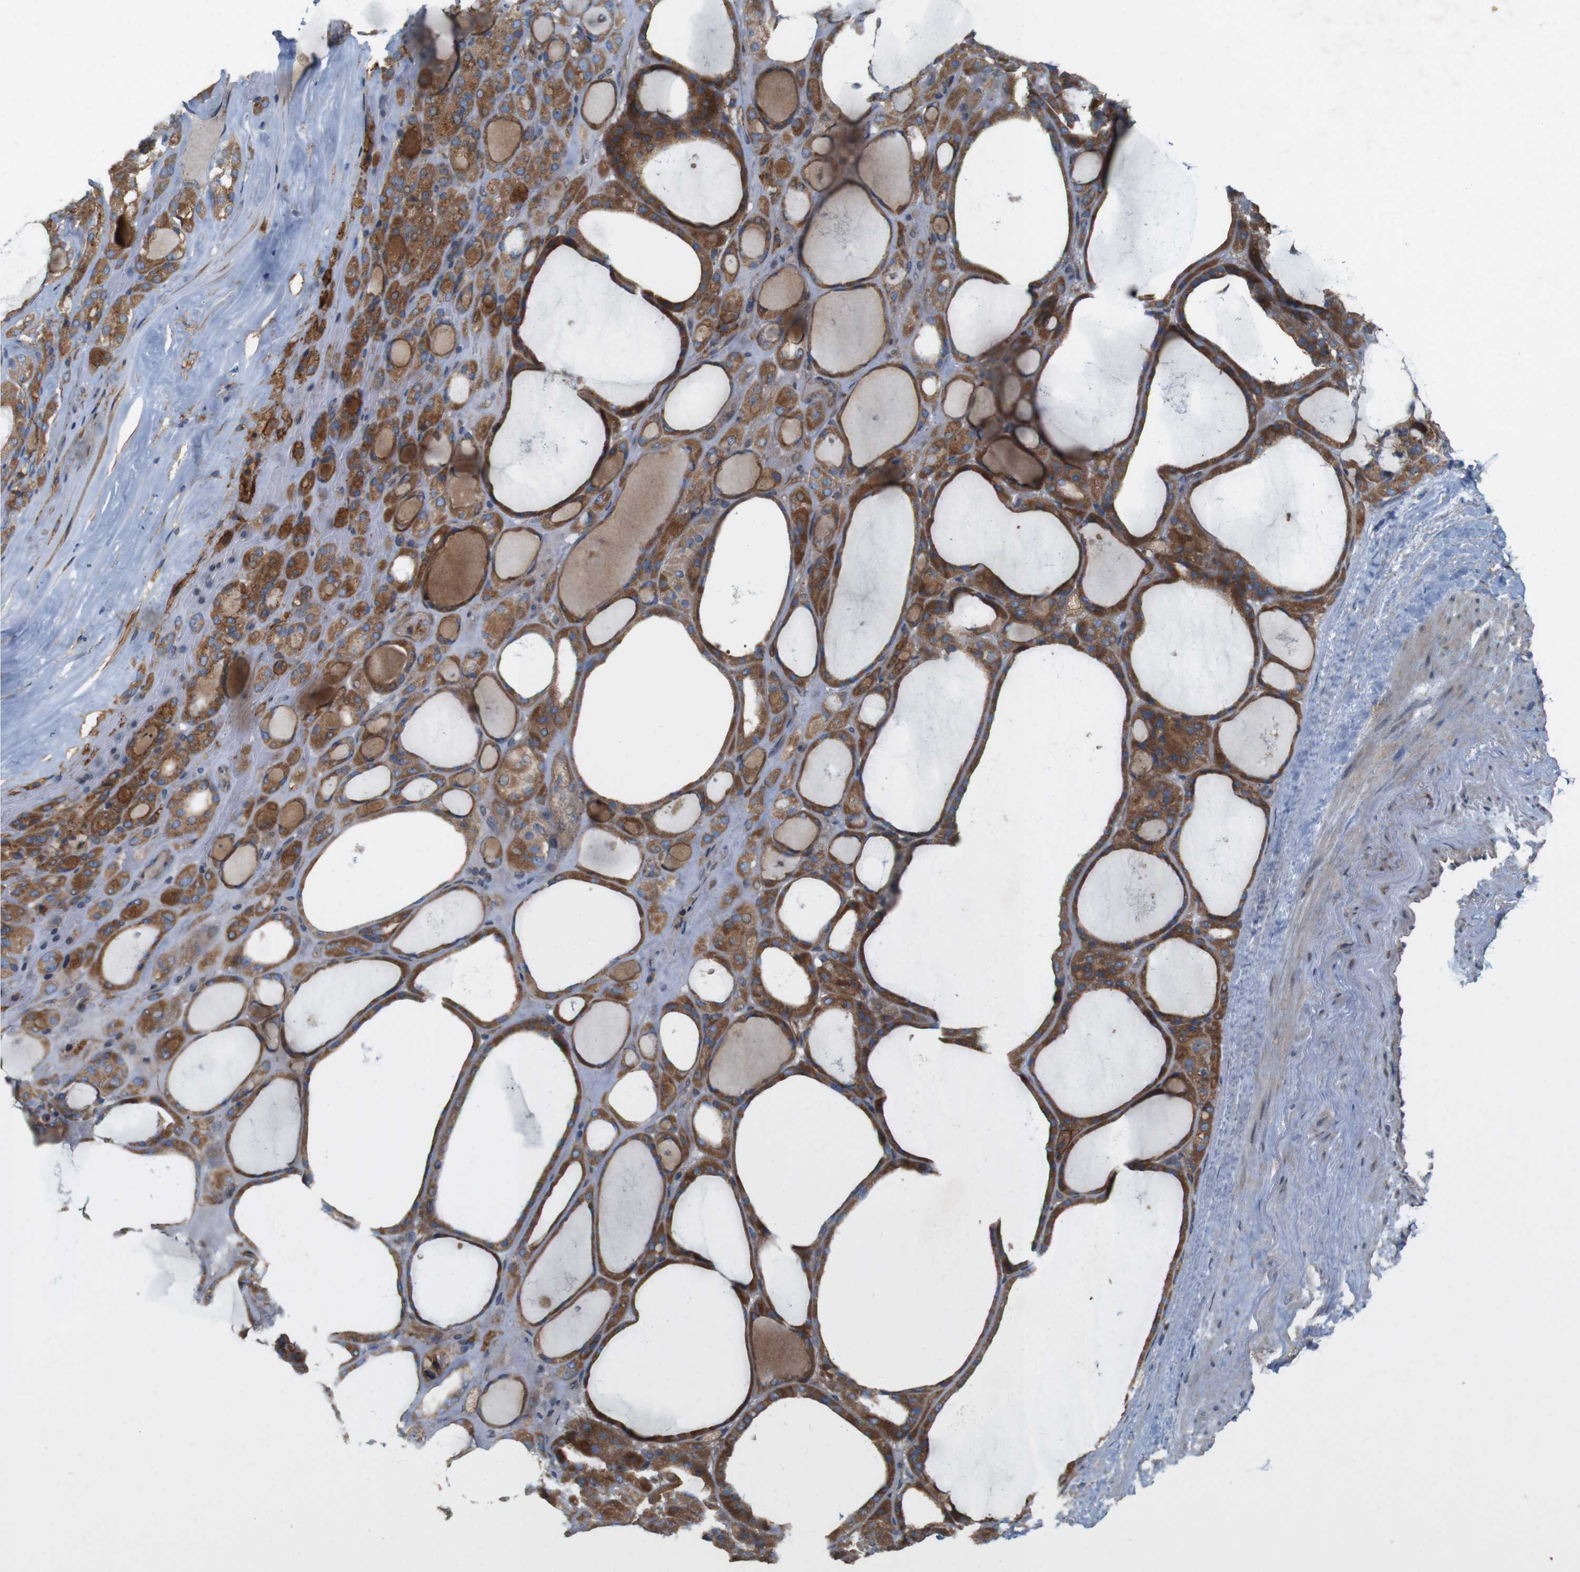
{"staining": {"intensity": "strong", "quantity": ">75%", "location": "cytoplasmic/membranous"}, "tissue": "thyroid gland", "cell_type": "Glandular cells", "image_type": "normal", "snomed": [{"axis": "morphology", "description": "Normal tissue, NOS"}, {"axis": "morphology", "description": "Carcinoma, NOS"}, {"axis": "topography", "description": "Thyroid gland"}], "caption": "Immunohistochemistry of unremarkable thyroid gland exhibits high levels of strong cytoplasmic/membranous staining in approximately >75% of glandular cells. The staining was performed using DAB, with brown indicating positive protein expression. Nuclei are stained blue with hematoxylin.", "gene": "SIGLEC8", "patient": {"sex": "female", "age": 86}}